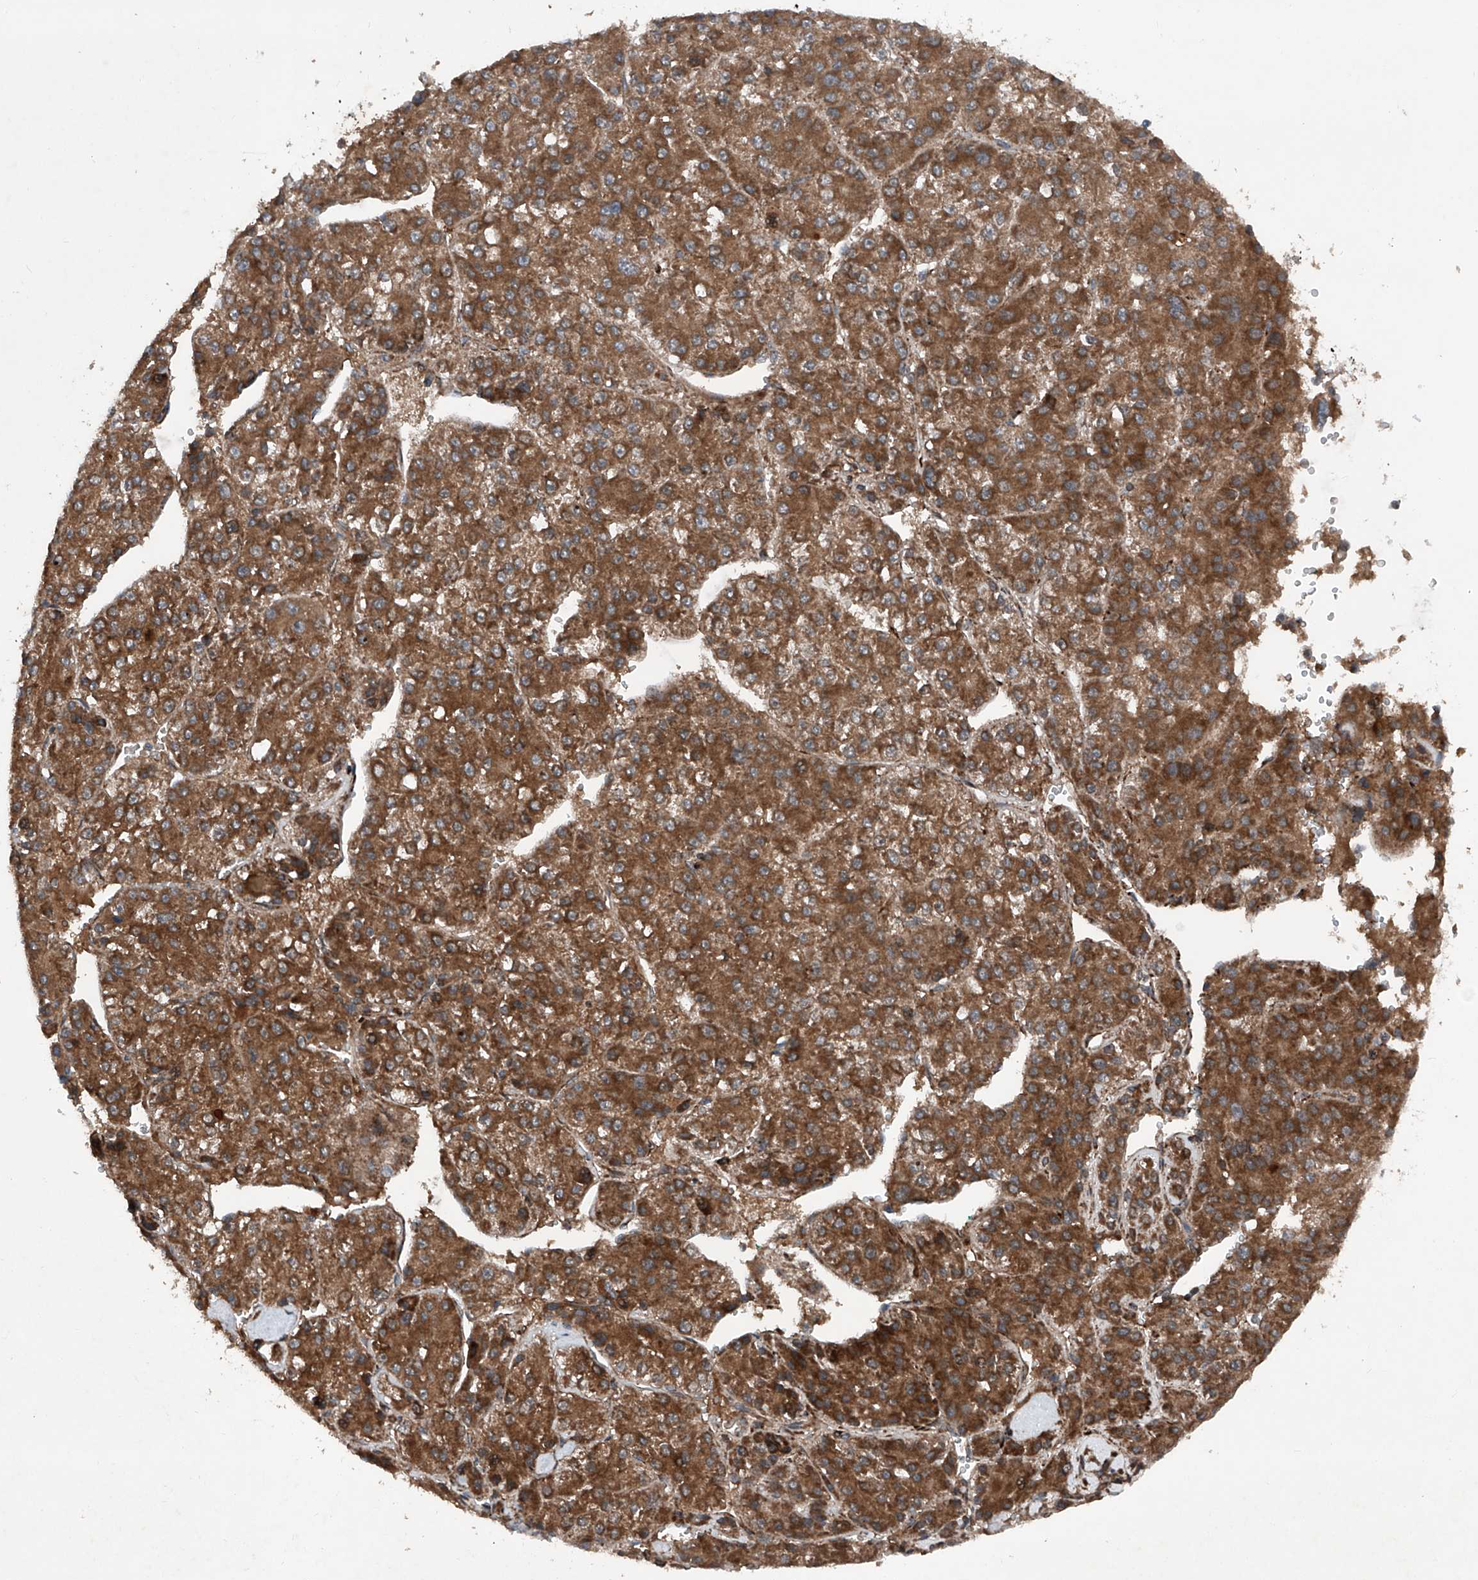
{"staining": {"intensity": "strong", "quantity": ">75%", "location": "cytoplasmic/membranous"}, "tissue": "liver cancer", "cell_type": "Tumor cells", "image_type": "cancer", "snomed": [{"axis": "morphology", "description": "Carcinoma, Hepatocellular, NOS"}, {"axis": "topography", "description": "Liver"}], "caption": "Immunohistochemistry (IHC) staining of liver cancer (hepatocellular carcinoma), which reveals high levels of strong cytoplasmic/membranous expression in about >75% of tumor cells indicating strong cytoplasmic/membranous protein staining. The staining was performed using DAB (3,3'-diaminobenzidine) (brown) for protein detection and nuclei were counterstained in hematoxylin (blue).", "gene": "DAD1", "patient": {"sex": "female", "age": 73}}